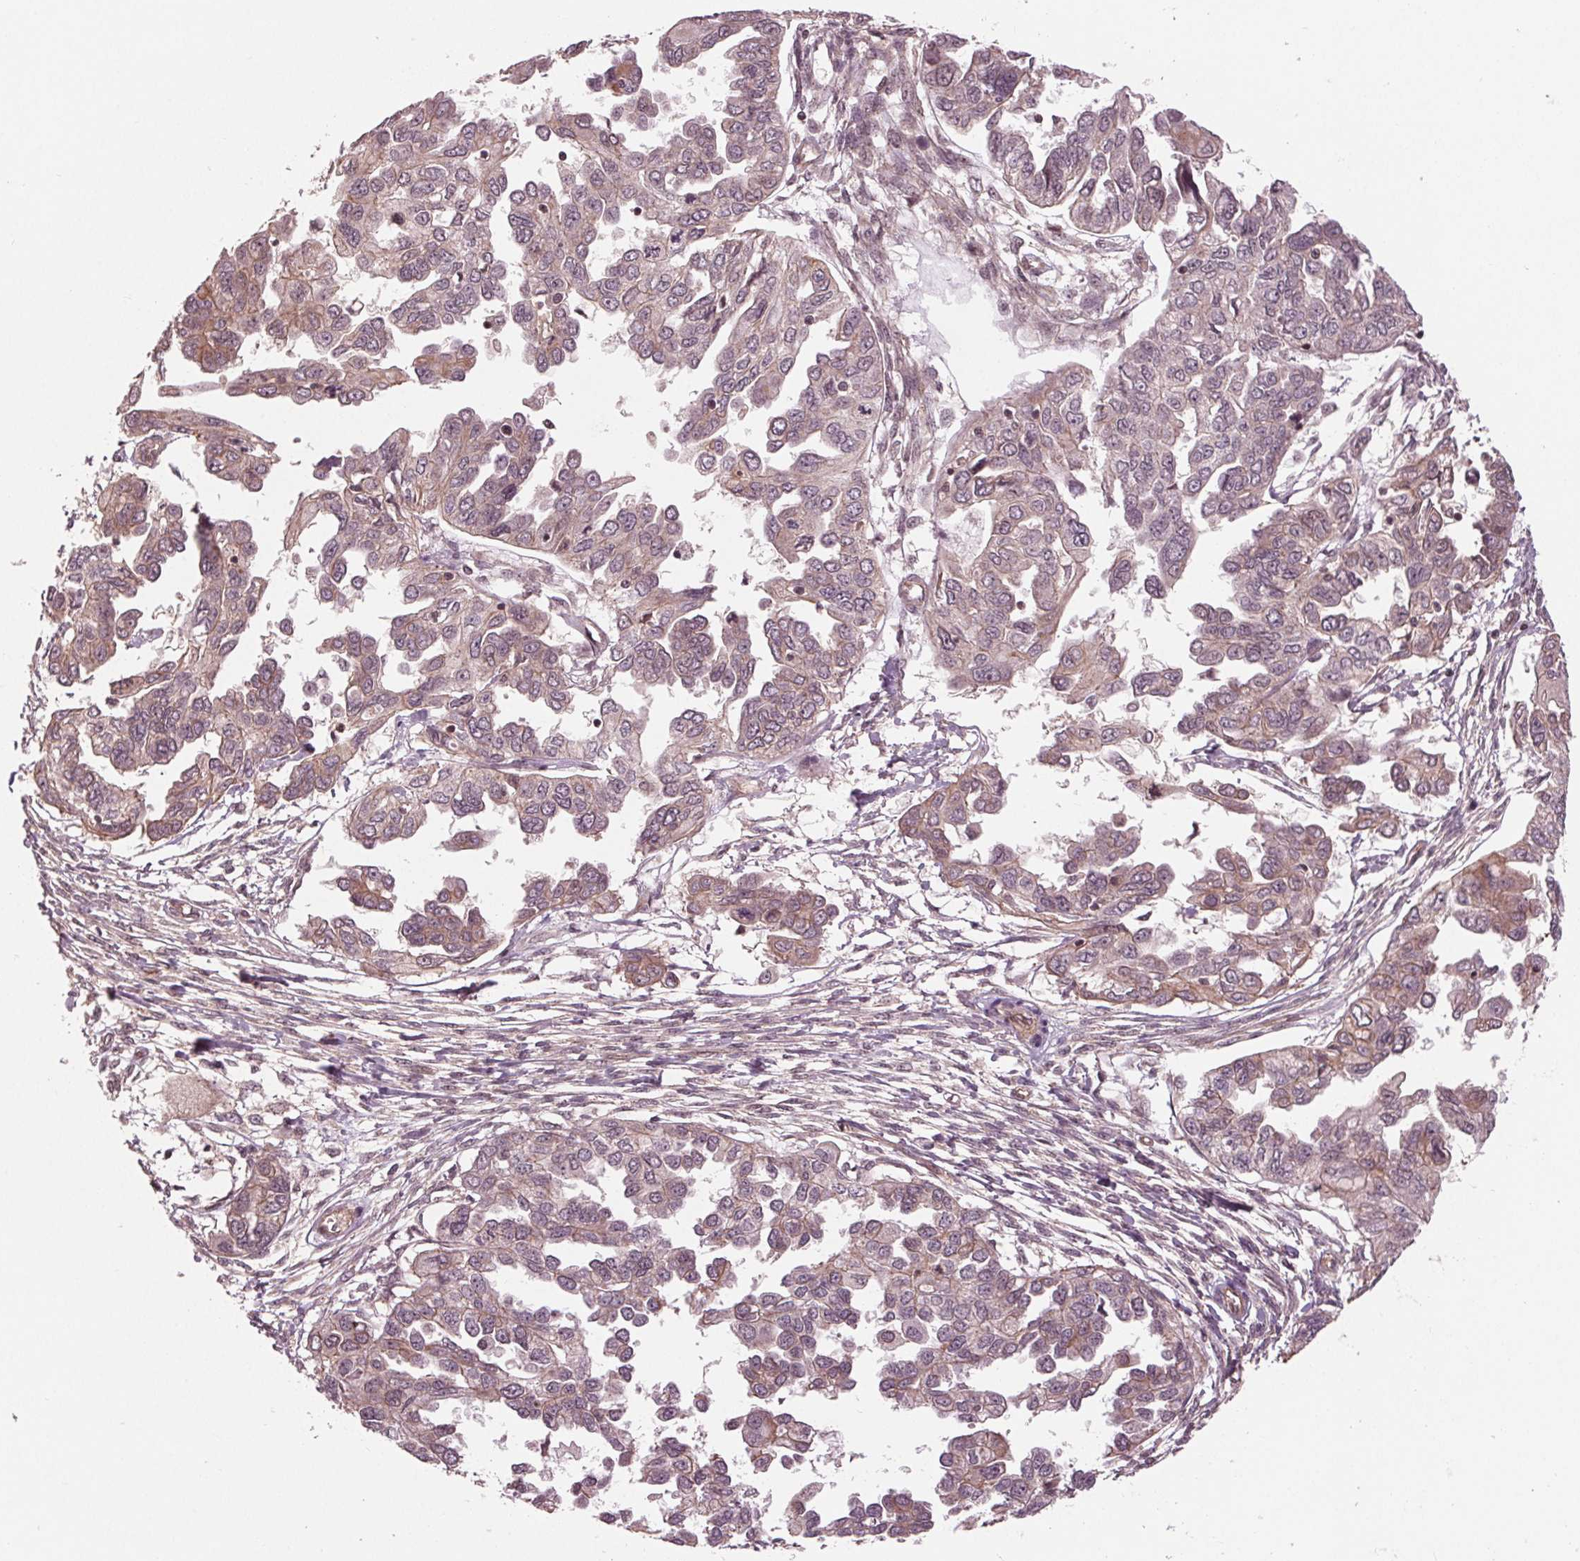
{"staining": {"intensity": "weak", "quantity": "<25%", "location": "cytoplasmic/membranous"}, "tissue": "ovarian cancer", "cell_type": "Tumor cells", "image_type": "cancer", "snomed": [{"axis": "morphology", "description": "Cystadenocarcinoma, serous, NOS"}, {"axis": "topography", "description": "Ovary"}], "caption": "Immunohistochemistry image of human ovarian cancer stained for a protein (brown), which reveals no staining in tumor cells.", "gene": "BTBD1", "patient": {"sex": "female", "age": 53}}